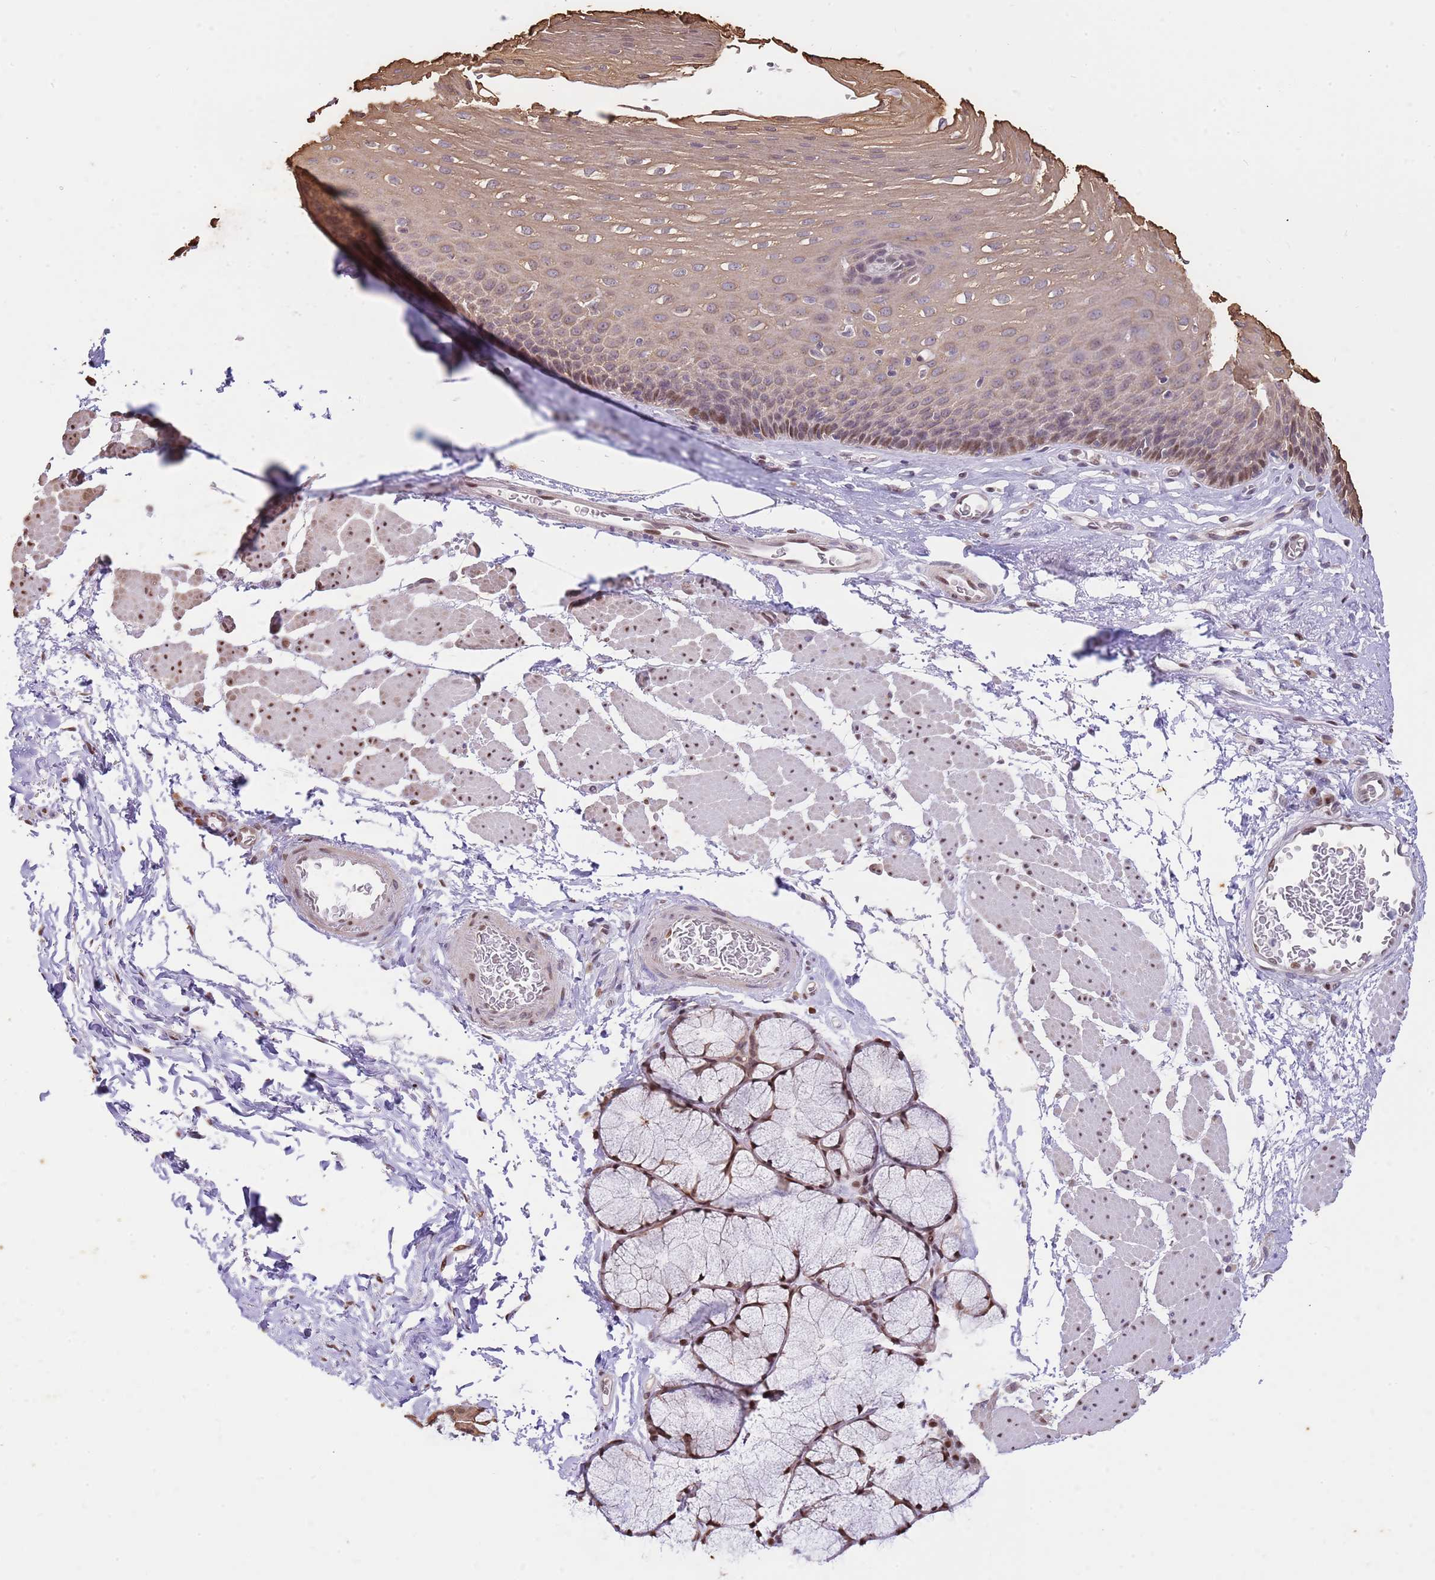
{"staining": {"intensity": "moderate", "quantity": ">75%", "location": "cytoplasmic/membranous,nuclear"}, "tissue": "esophagus", "cell_type": "Squamous epithelial cells", "image_type": "normal", "snomed": [{"axis": "morphology", "description": "Normal tissue, NOS"}, {"axis": "topography", "description": "Esophagus"}], "caption": "Squamous epithelial cells show medium levels of moderate cytoplasmic/membranous,nuclear staining in about >75% of cells in benign human esophagus.", "gene": "RFK", "patient": {"sex": "female", "age": 66}}